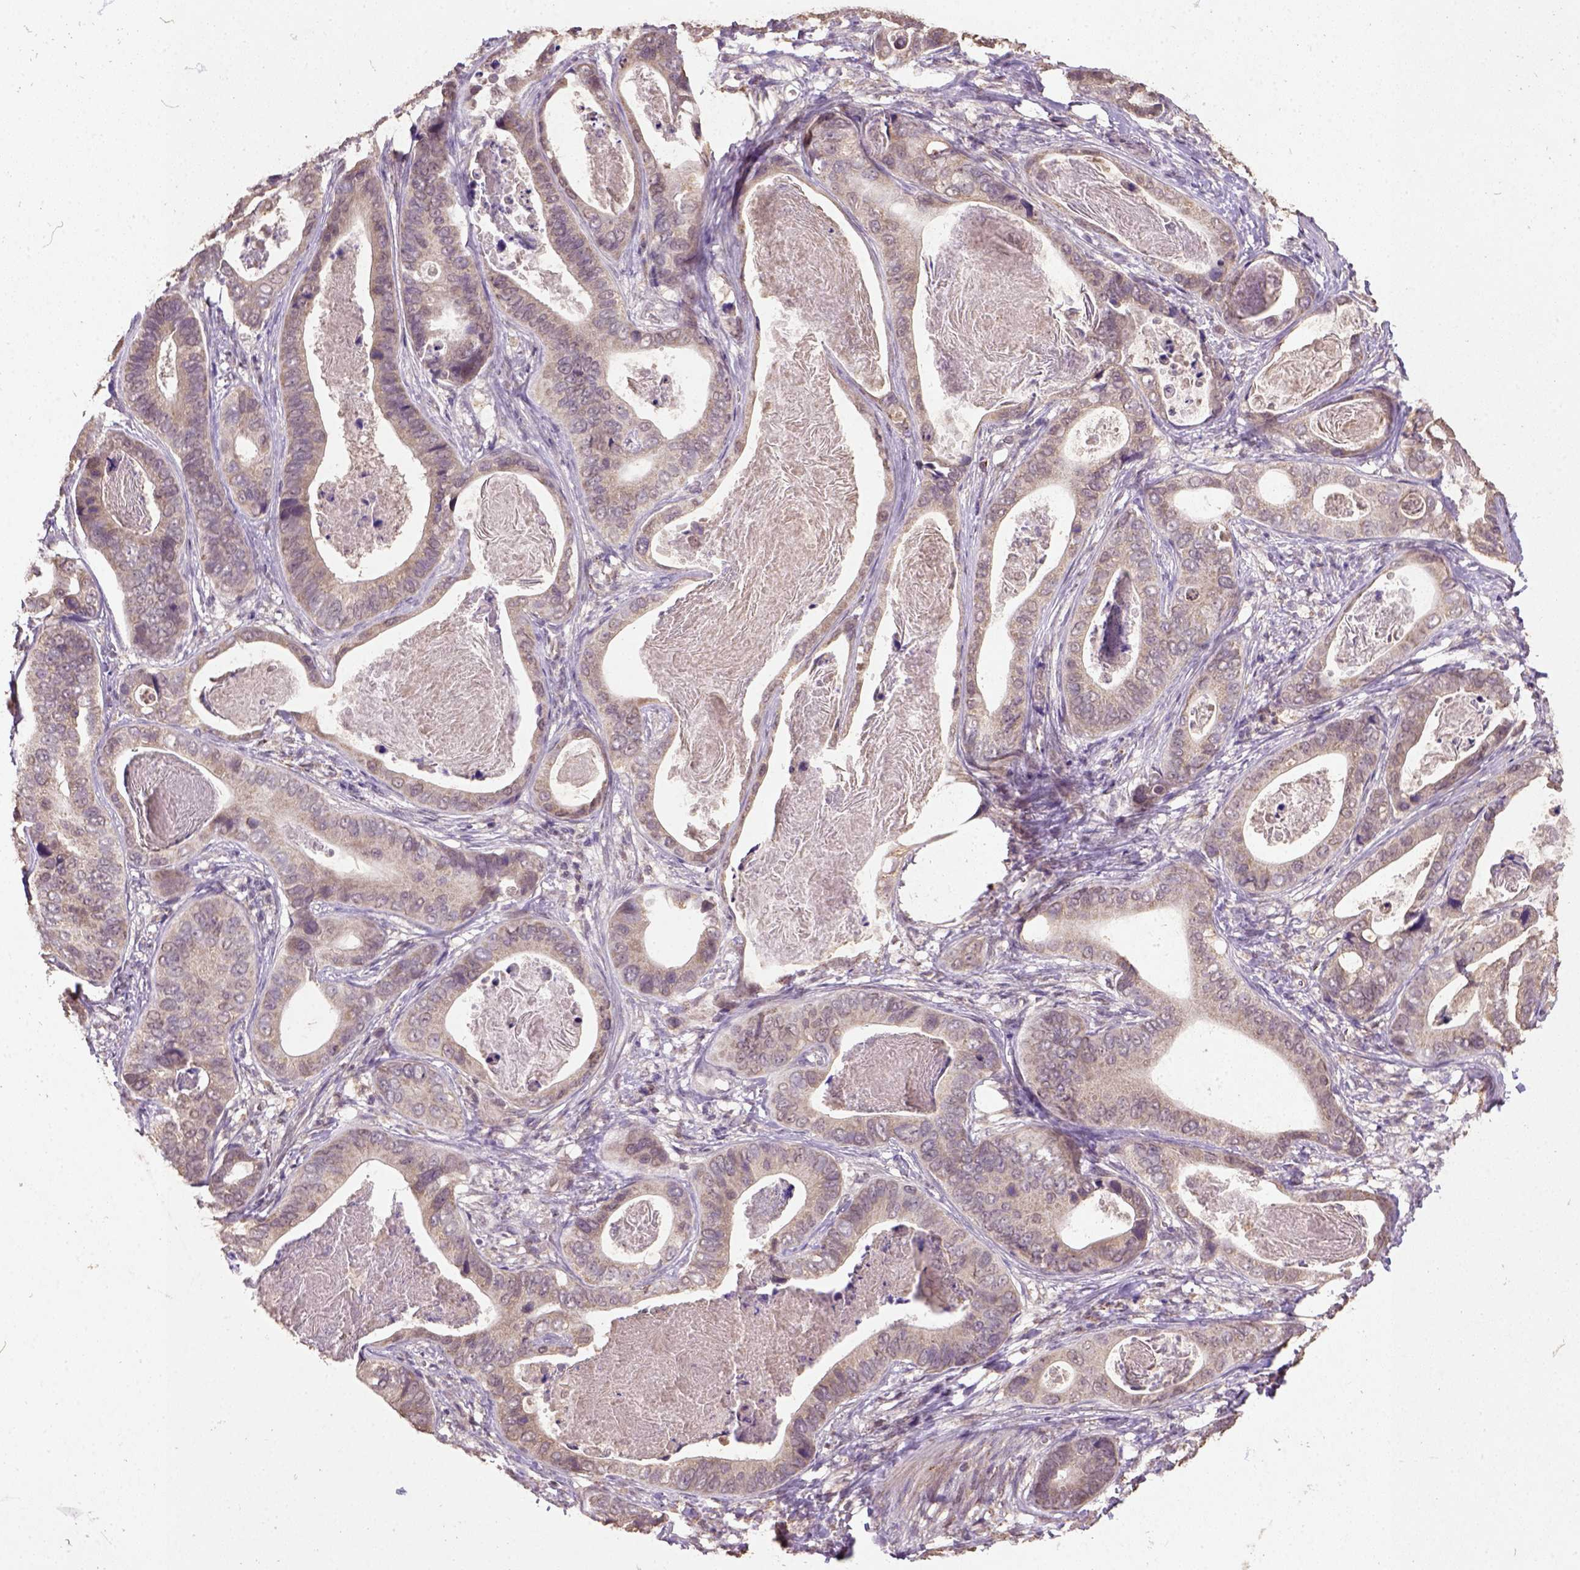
{"staining": {"intensity": "weak", "quantity": ">75%", "location": "cytoplasmic/membranous"}, "tissue": "stomach cancer", "cell_type": "Tumor cells", "image_type": "cancer", "snomed": [{"axis": "morphology", "description": "Adenocarcinoma, NOS"}, {"axis": "topography", "description": "Stomach"}], "caption": "Tumor cells reveal weak cytoplasmic/membranous staining in about >75% of cells in stomach cancer. Ihc stains the protein in brown and the nuclei are stained blue.", "gene": "NUDT10", "patient": {"sex": "male", "age": 84}}